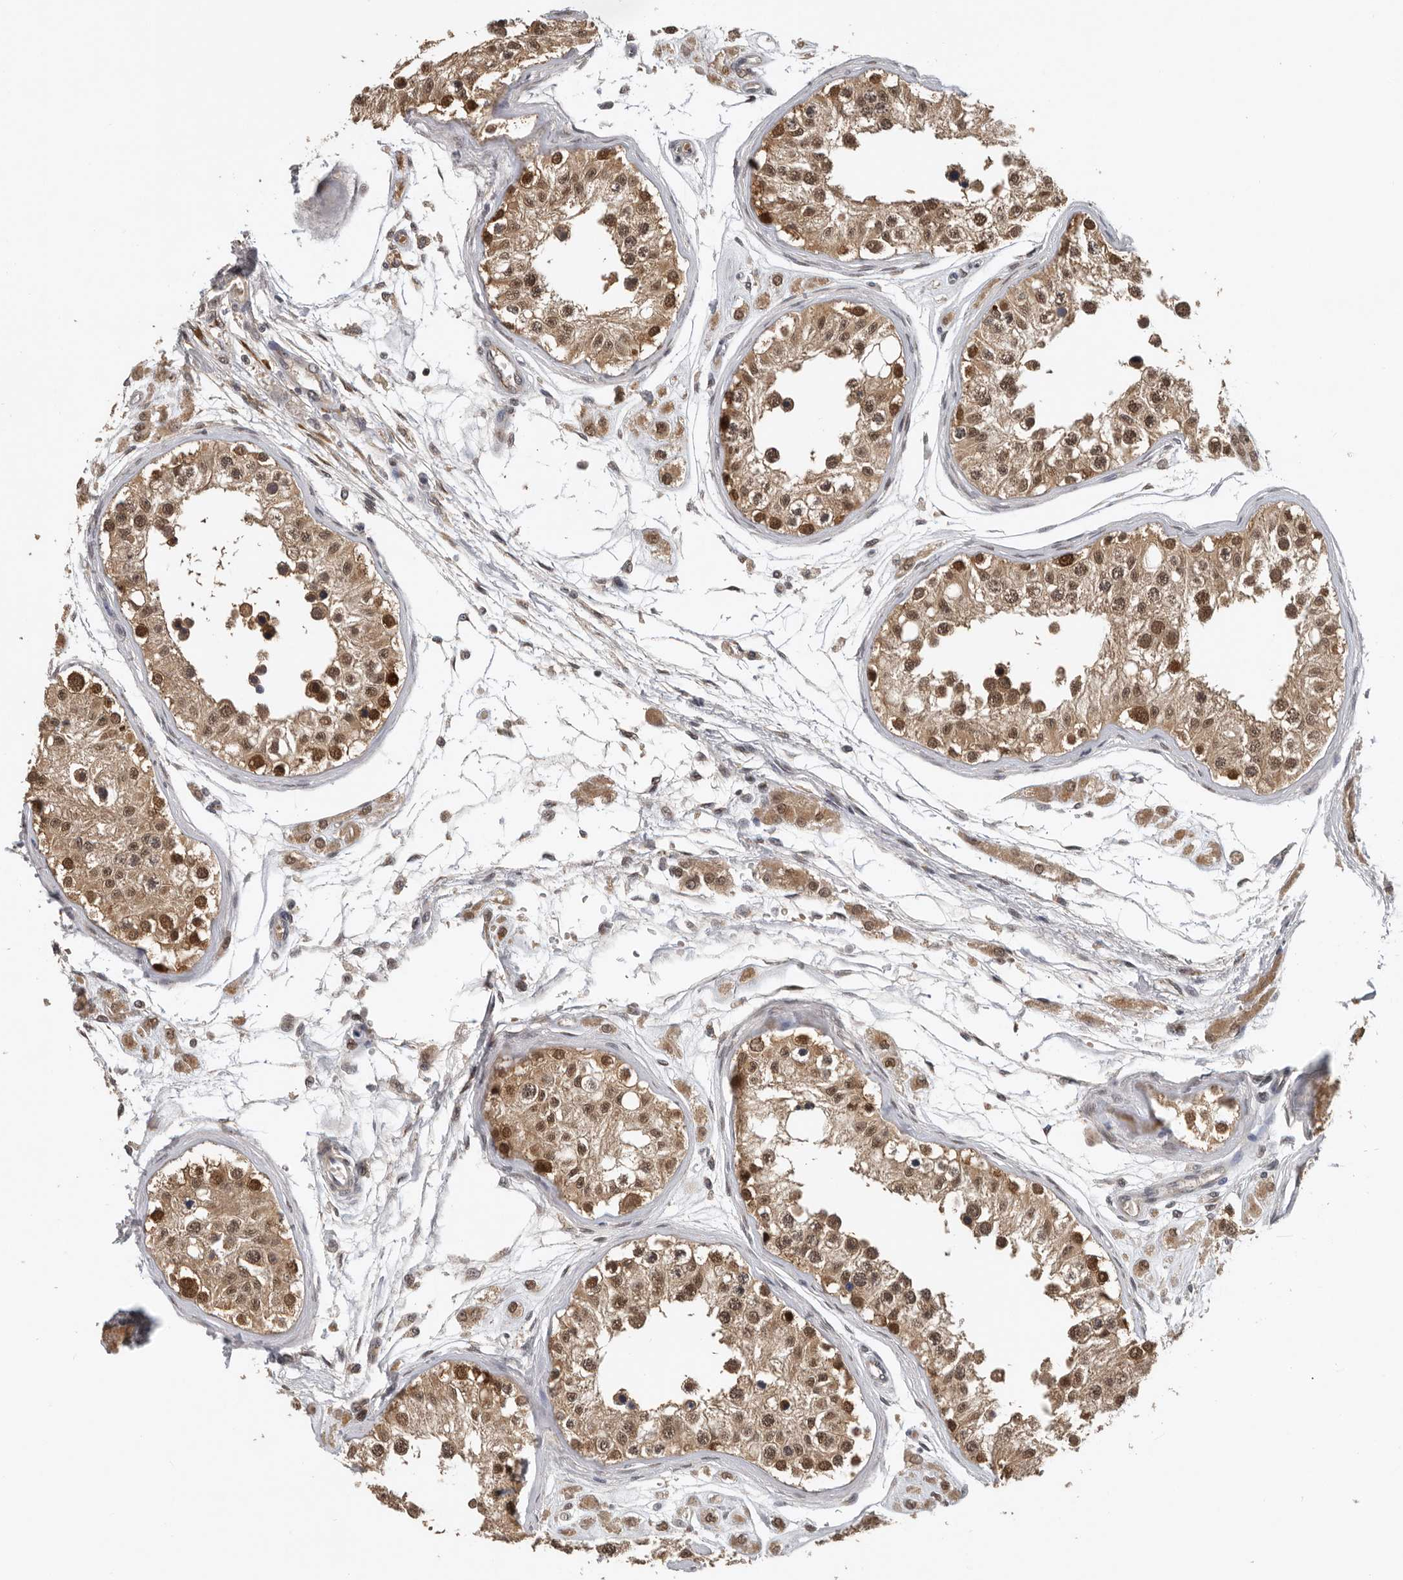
{"staining": {"intensity": "strong", "quantity": ">75%", "location": "cytoplasmic/membranous,nuclear"}, "tissue": "testis", "cell_type": "Cells in seminiferous ducts", "image_type": "normal", "snomed": [{"axis": "morphology", "description": "Normal tissue, NOS"}, {"axis": "morphology", "description": "Adenocarcinoma, metastatic, NOS"}, {"axis": "topography", "description": "Testis"}], "caption": "Strong cytoplasmic/membranous,nuclear expression is seen in about >75% of cells in seminiferous ducts in benign testis.", "gene": "HENMT1", "patient": {"sex": "male", "age": 26}}